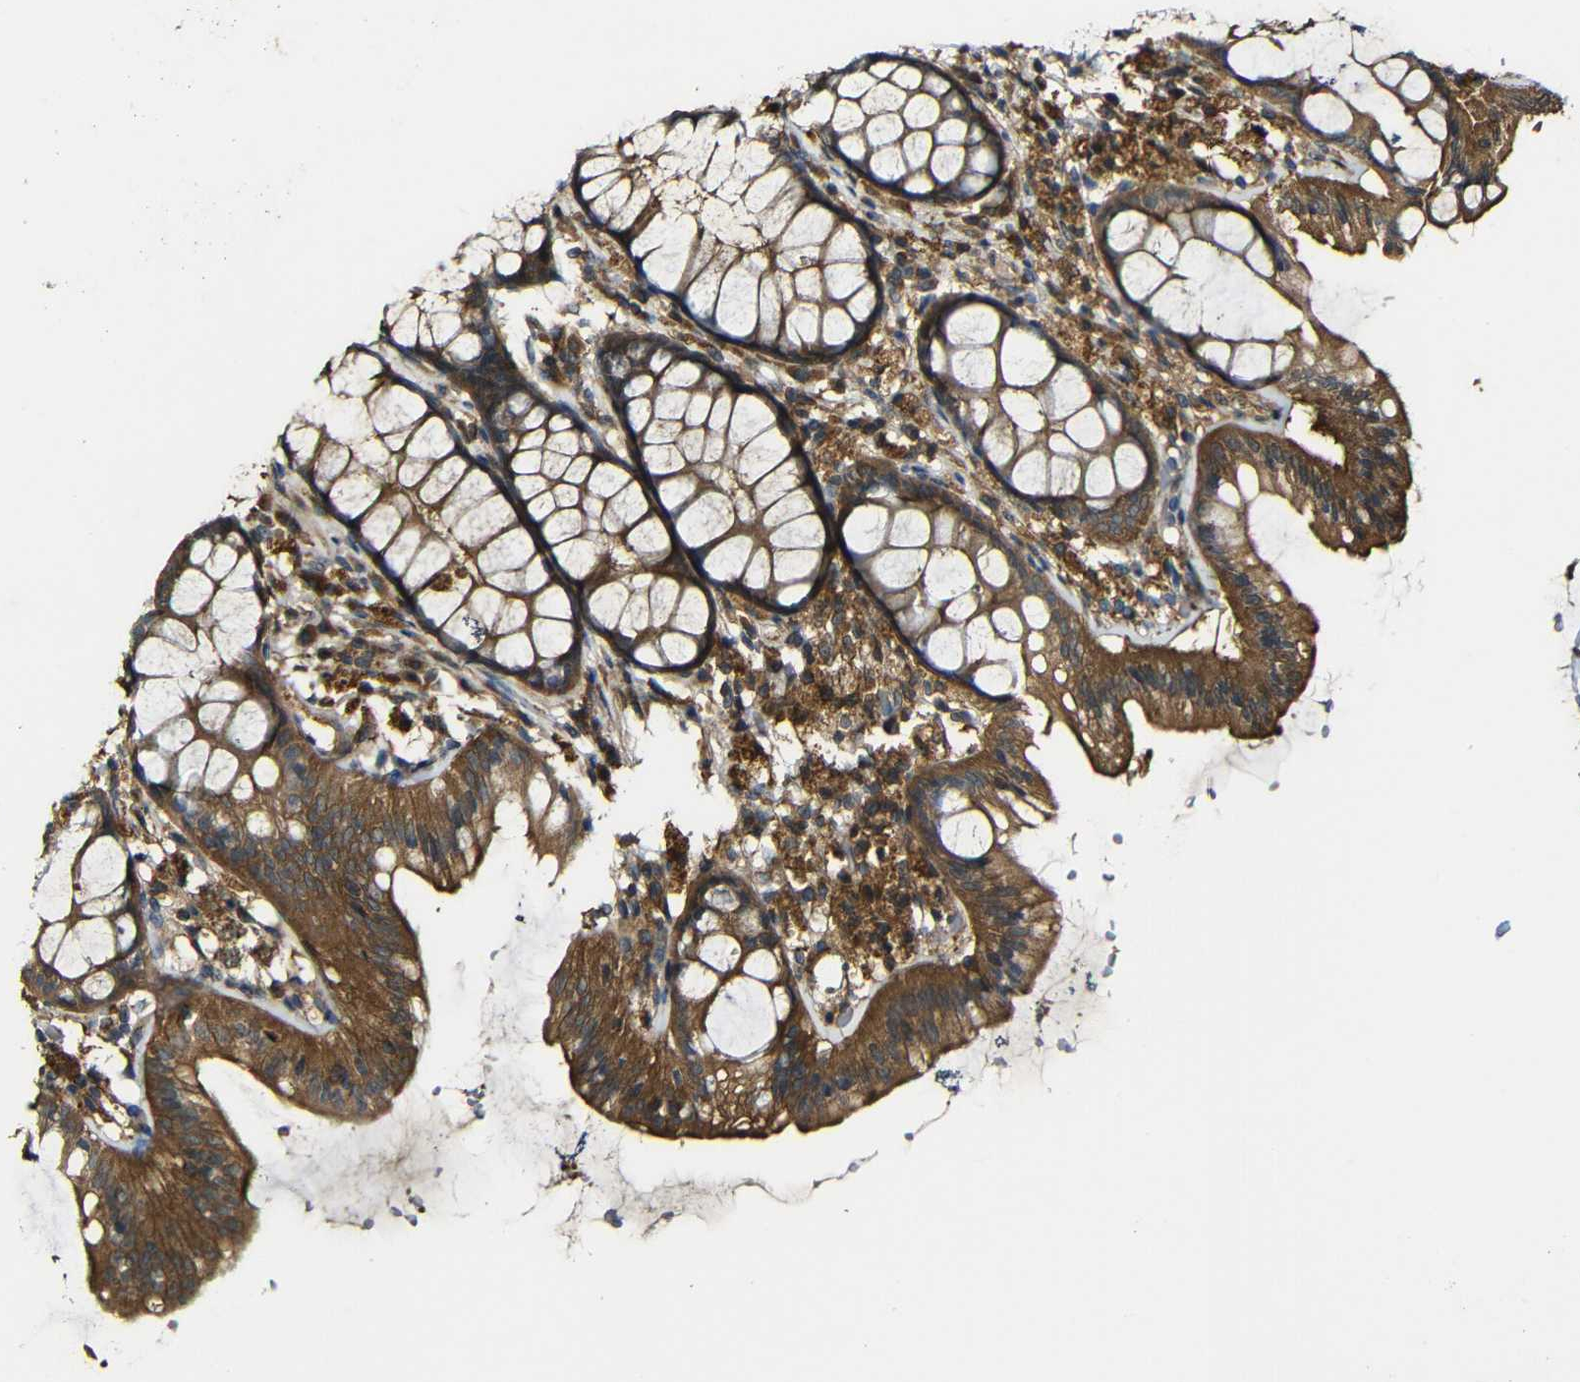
{"staining": {"intensity": "weak", "quantity": ">75%", "location": "cytoplasmic/membranous"}, "tissue": "colon", "cell_type": "Endothelial cells", "image_type": "normal", "snomed": [{"axis": "morphology", "description": "Normal tissue, NOS"}, {"axis": "topography", "description": "Colon"}], "caption": "Immunohistochemical staining of benign human colon displays low levels of weak cytoplasmic/membranous positivity in about >75% of endothelial cells.", "gene": "CASP8", "patient": {"sex": "female", "age": 55}}